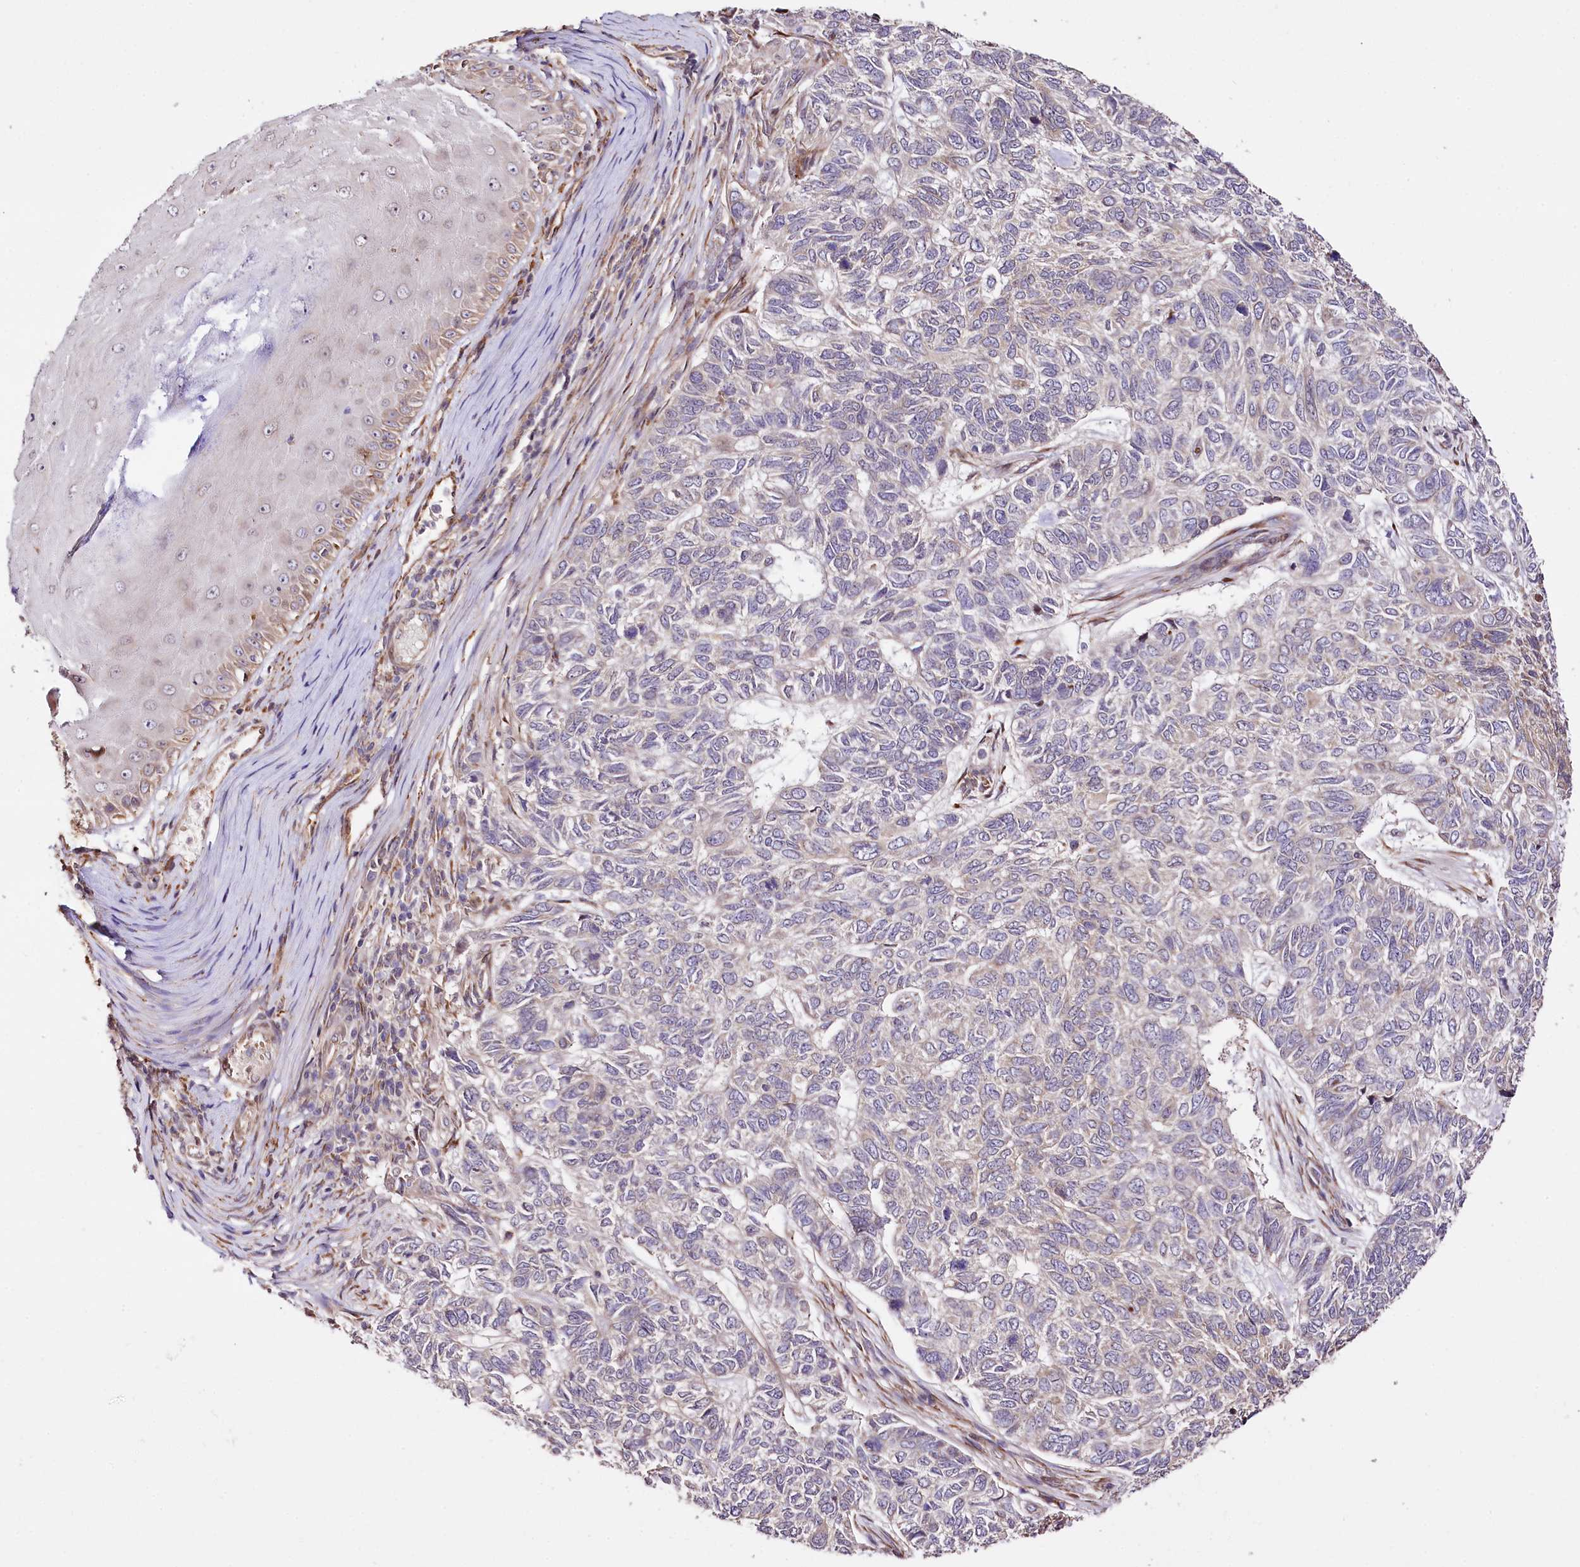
{"staining": {"intensity": "negative", "quantity": "none", "location": "none"}, "tissue": "skin cancer", "cell_type": "Tumor cells", "image_type": "cancer", "snomed": [{"axis": "morphology", "description": "Basal cell carcinoma"}, {"axis": "topography", "description": "Skin"}], "caption": "High power microscopy image of an immunohistochemistry (IHC) photomicrograph of skin cancer (basal cell carcinoma), revealing no significant staining in tumor cells.", "gene": "CUTC", "patient": {"sex": "female", "age": 65}}